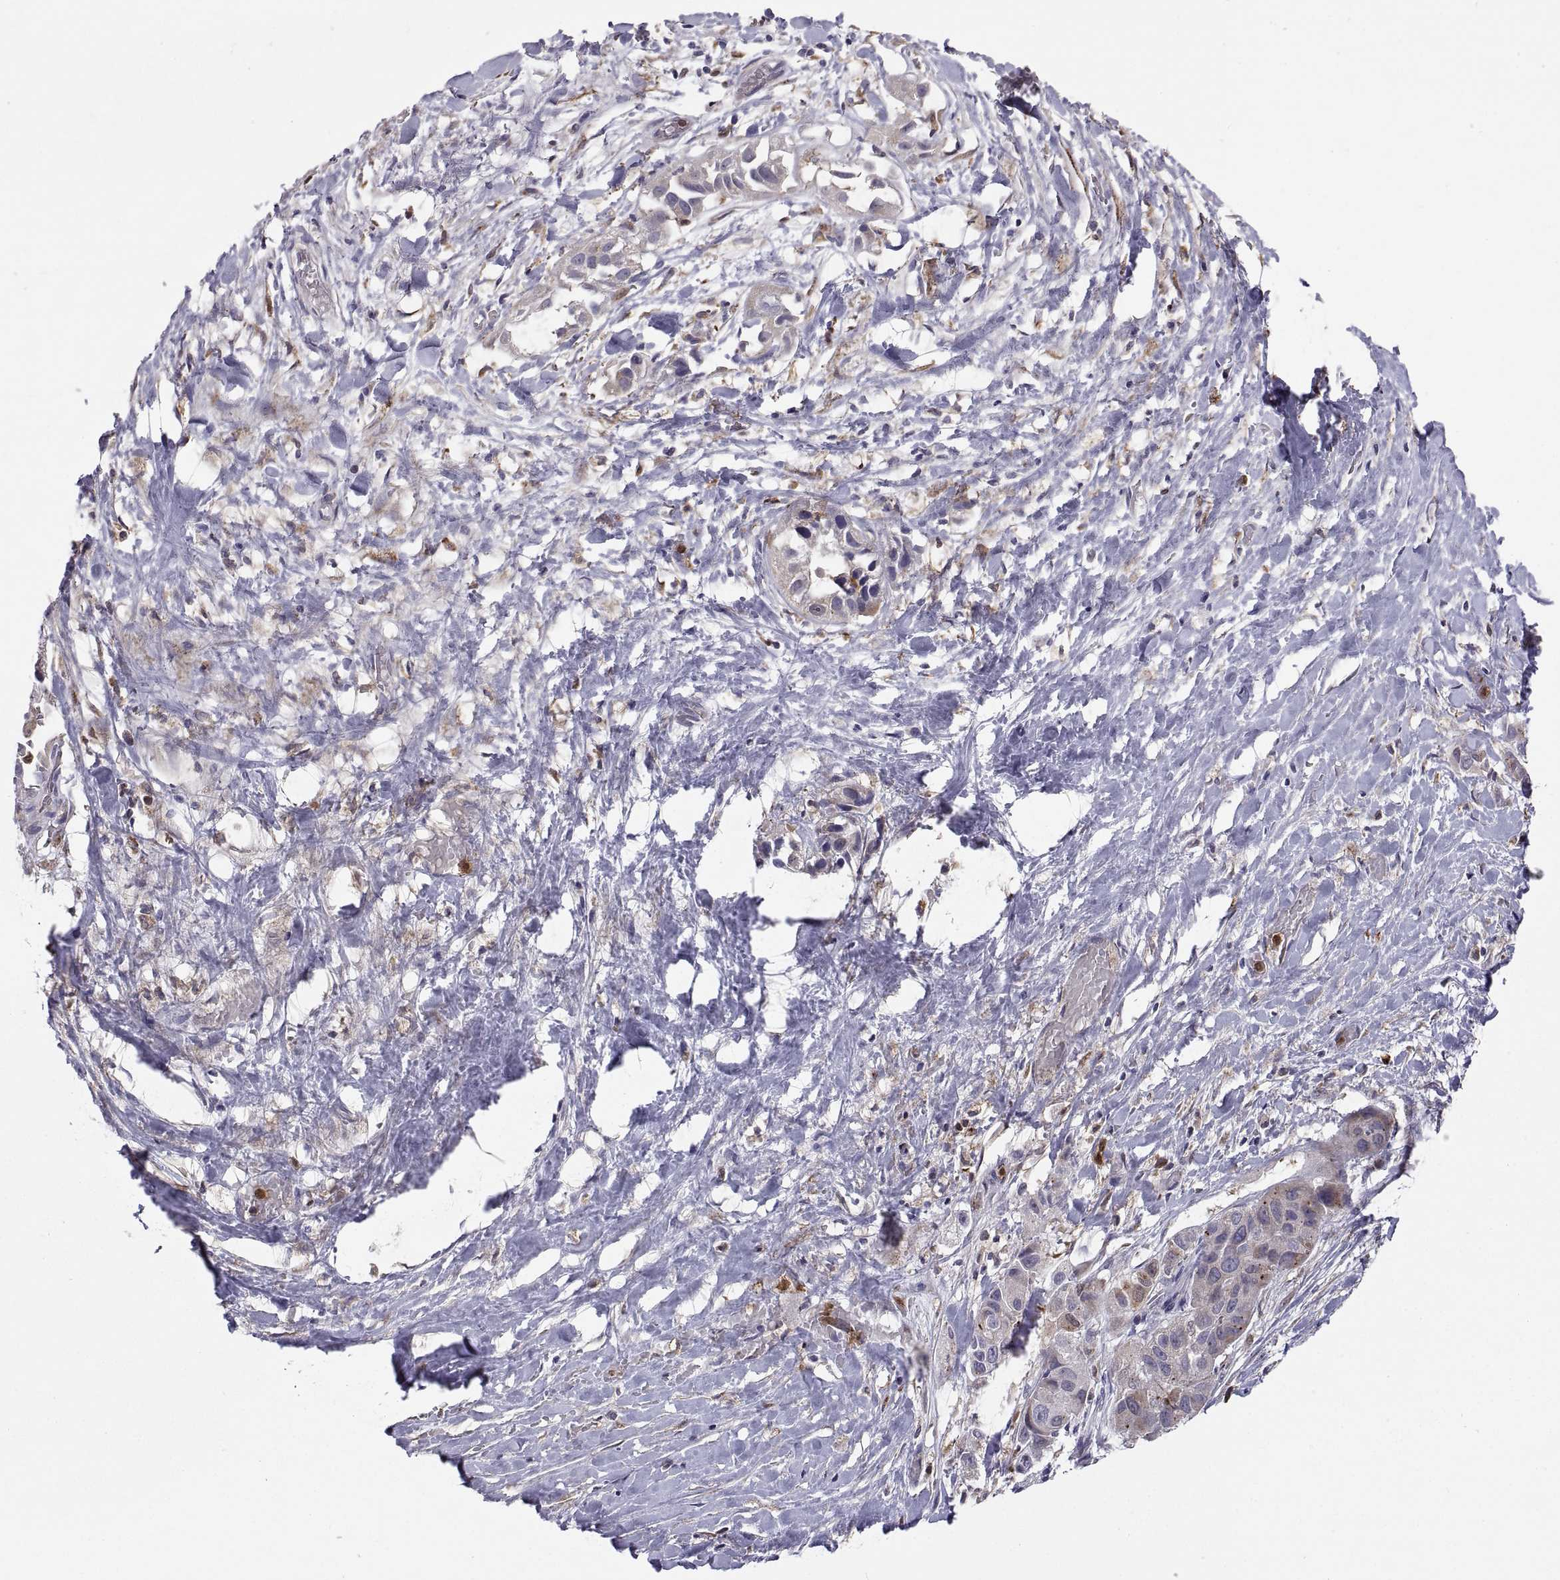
{"staining": {"intensity": "weak", "quantity": "<25%", "location": "cytoplasmic/membranous"}, "tissue": "liver cancer", "cell_type": "Tumor cells", "image_type": "cancer", "snomed": [{"axis": "morphology", "description": "Cholangiocarcinoma"}, {"axis": "topography", "description": "Liver"}], "caption": "Immunohistochemistry photomicrograph of cholangiocarcinoma (liver) stained for a protein (brown), which shows no staining in tumor cells.", "gene": "ACAP1", "patient": {"sex": "female", "age": 52}}